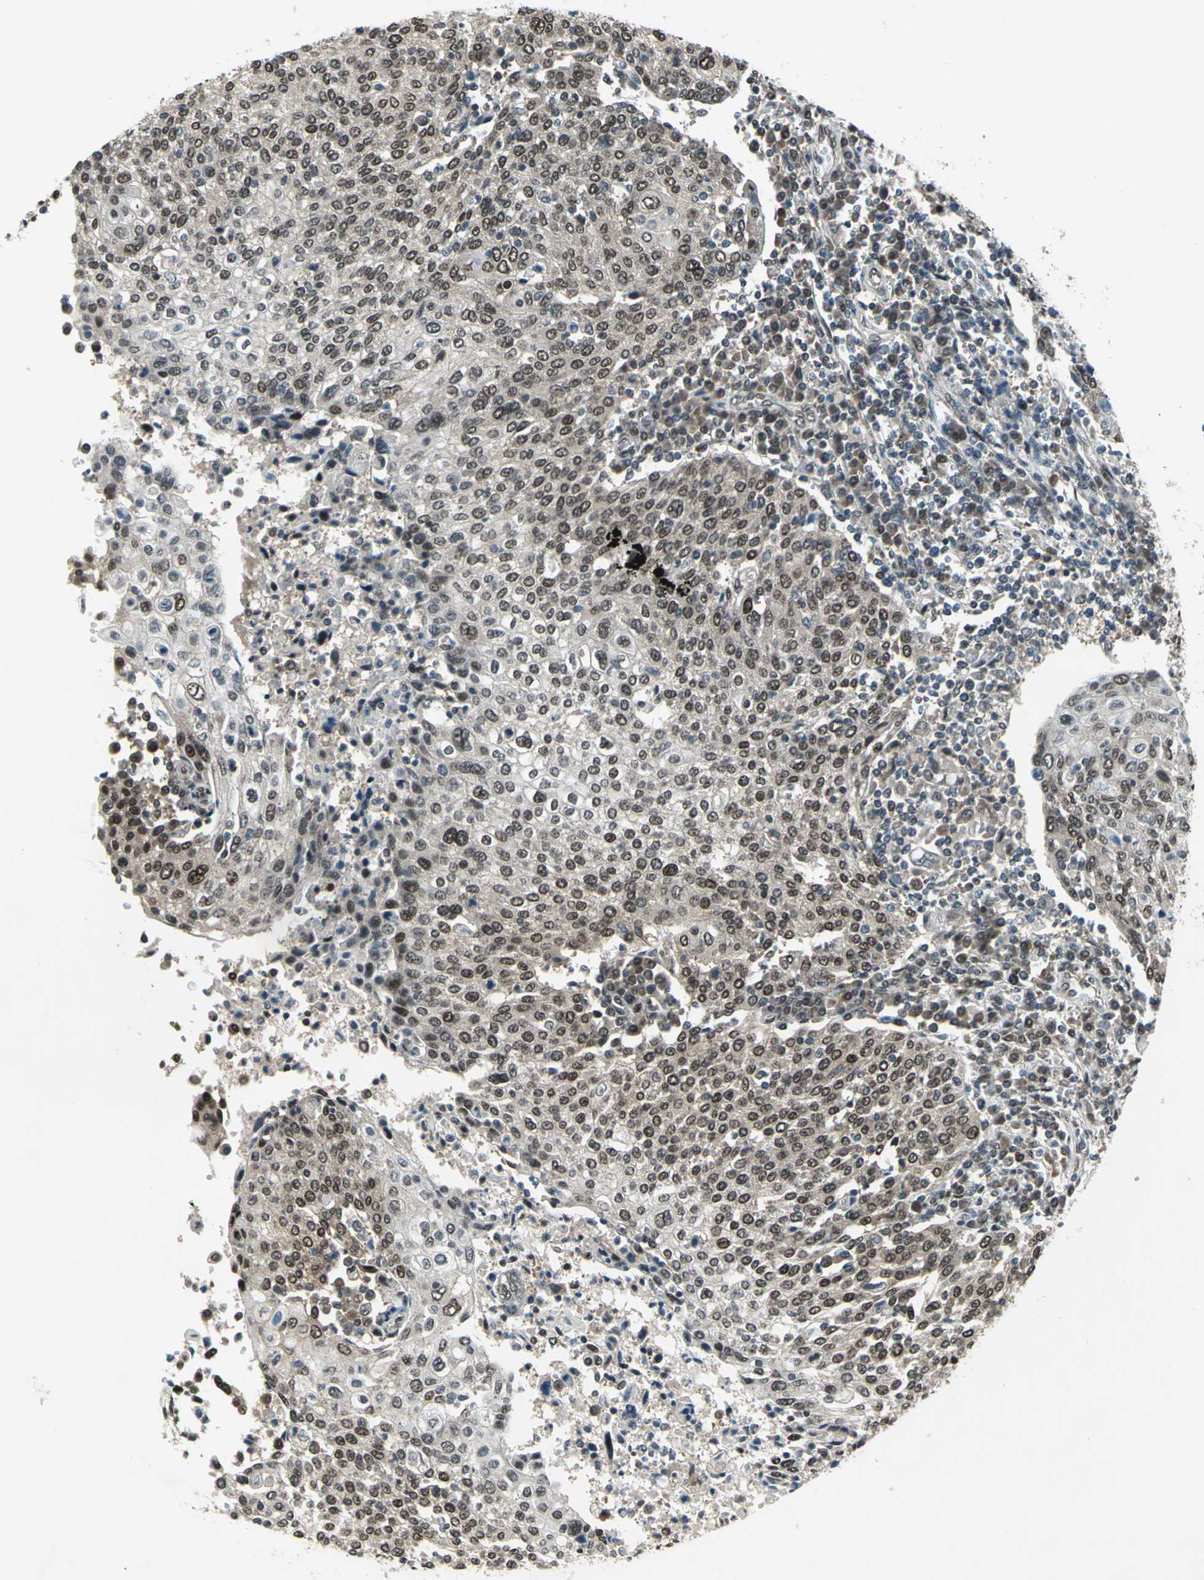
{"staining": {"intensity": "weak", "quantity": ">75%", "location": "cytoplasmic/membranous,nuclear"}, "tissue": "cervical cancer", "cell_type": "Tumor cells", "image_type": "cancer", "snomed": [{"axis": "morphology", "description": "Squamous cell carcinoma, NOS"}, {"axis": "topography", "description": "Cervix"}], "caption": "Cervical cancer (squamous cell carcinoma) stained with a protein marker shows weak staining in tumor cells.", "gene": "COPS5", "patient": {"sex": "female", "age": 40}}